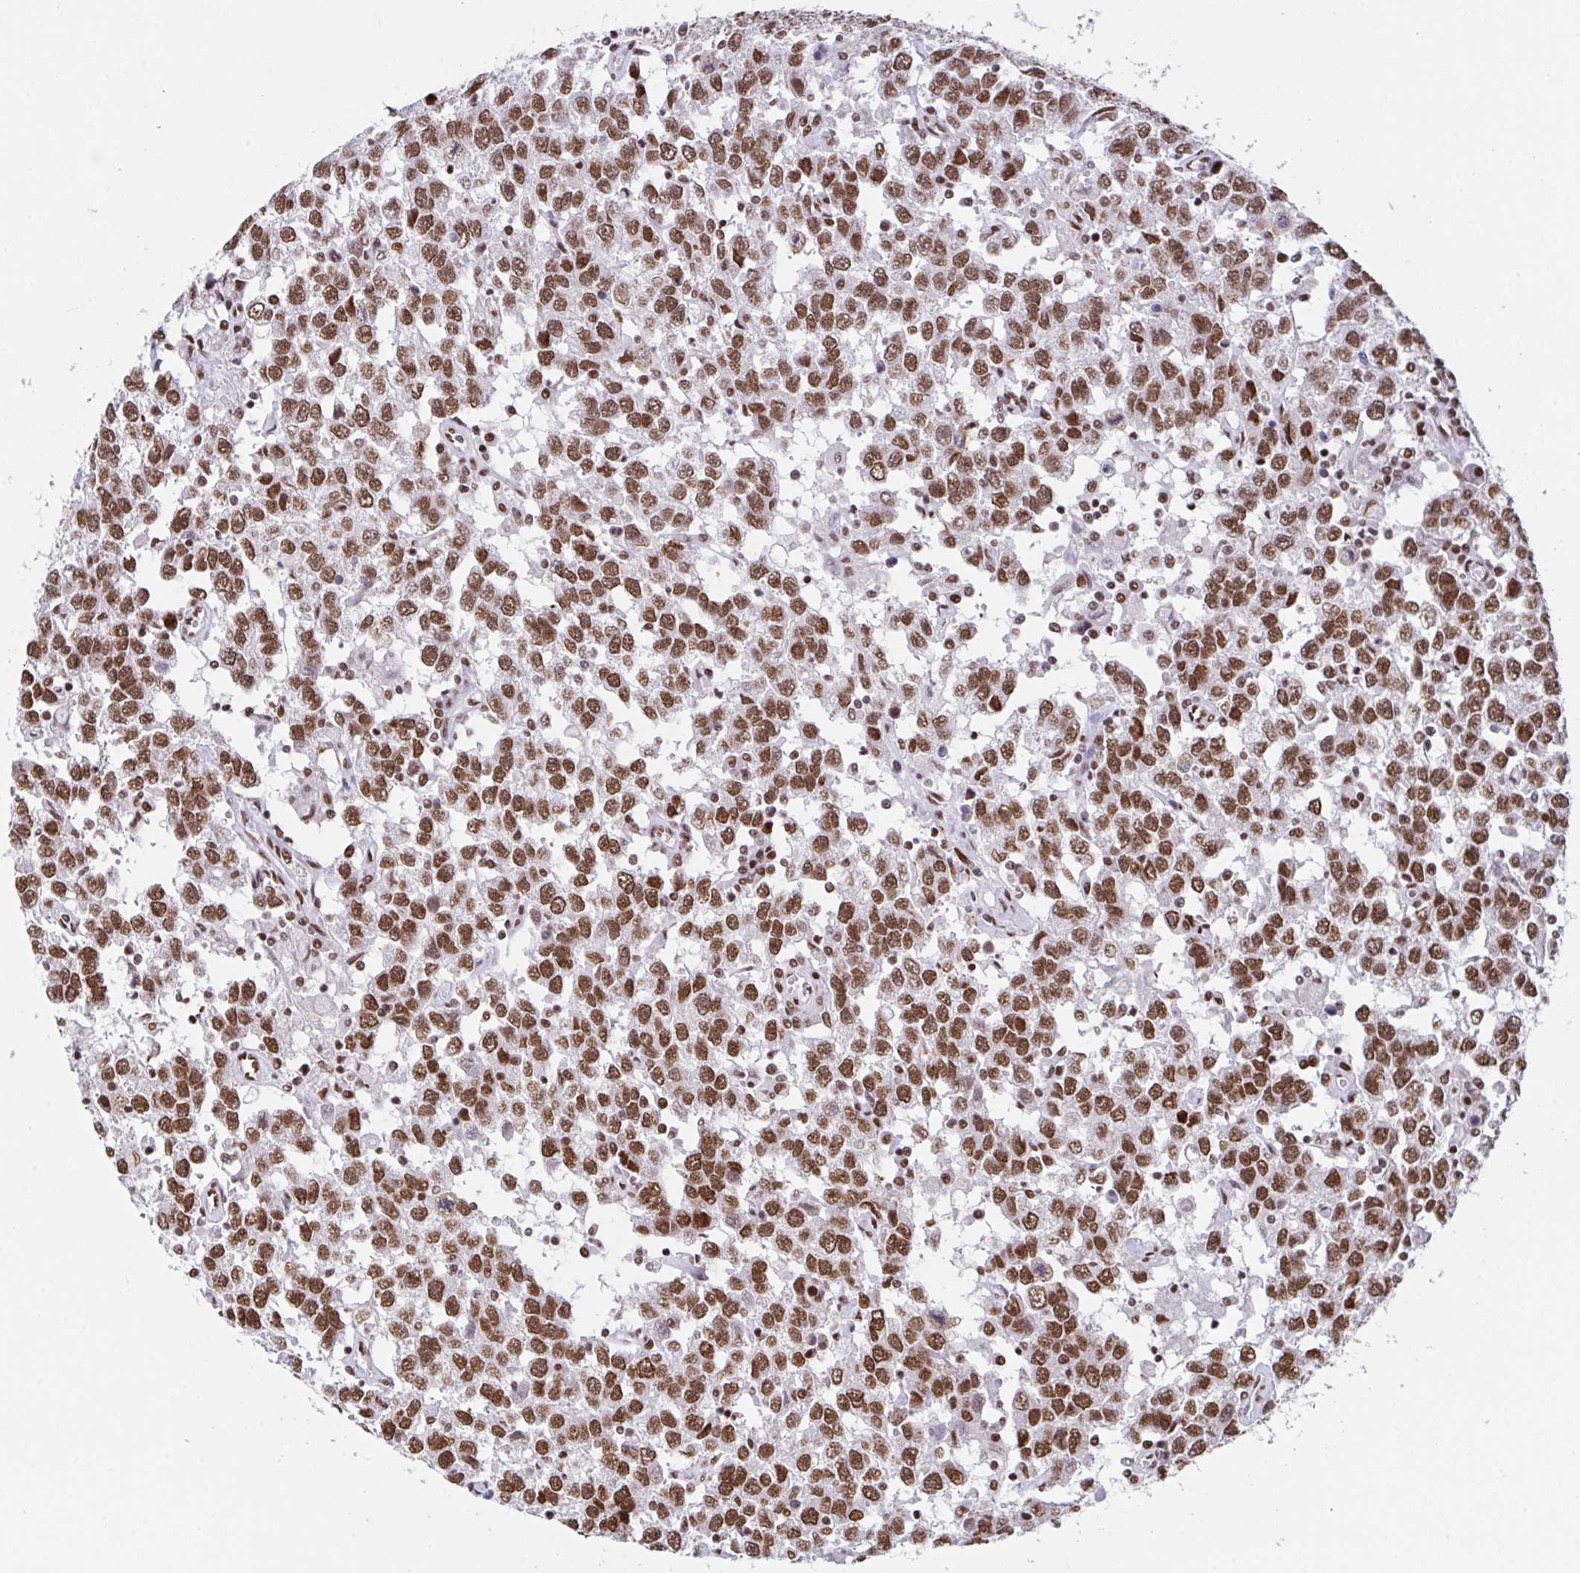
{"staining": {"intensity": "strong", "quantity": ">75%", "location": "nuclear"}, "tissue": "testis cancer", "cell_type": "Tumor cells", "image_type": "cancer", "snomed": [{"axis": "morphology", "description": "Seminoma, NOS"}, {"axis": "topography", "description": "Testis"}], "caption": "Testis cancer was stained to show a protein in brown. There is high levels of strong nuclear expression in about >75% of tumor cells.", "gene": "CLP1", "patient": {"sex": "male", "age": 41}}